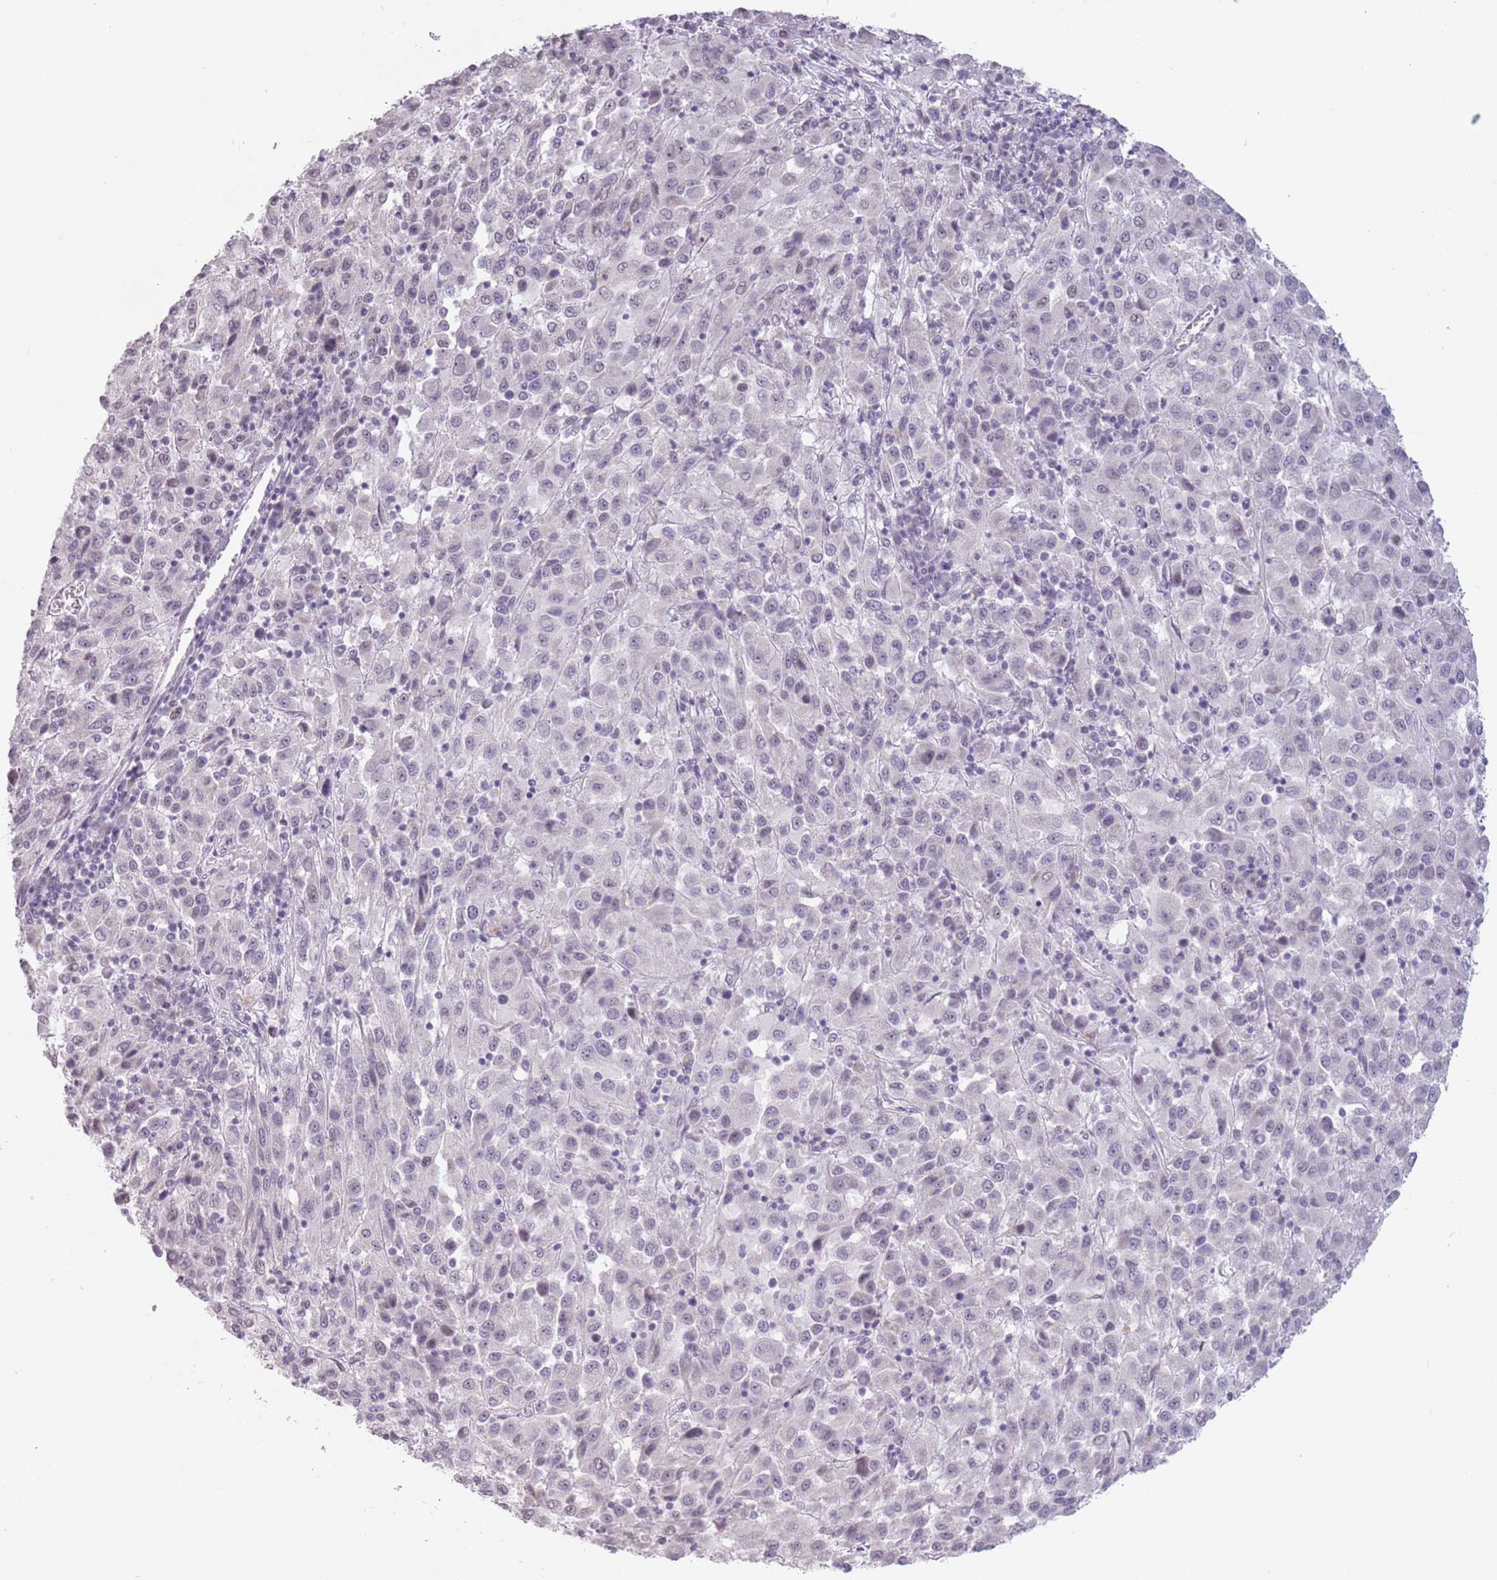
{"staining": {"intensity": "negative", "quantity": "none", "location": "none"}, "tissue": "melanoma", "cell_type": "Tumor cells", "image_type": "cancer", "snomed": [{"axis": "morphology", "description": "Malignant melanoma, Metastatic site"}, {"axis": "topography", "description": "Lung"}], "caption": "Tumor cells show no significant protein expression in malignant melanoma (metastatic site). Nuclei are stained in blue.", "gene": "PTCHD1", "patient": {"sex": "male", "age": 64}}